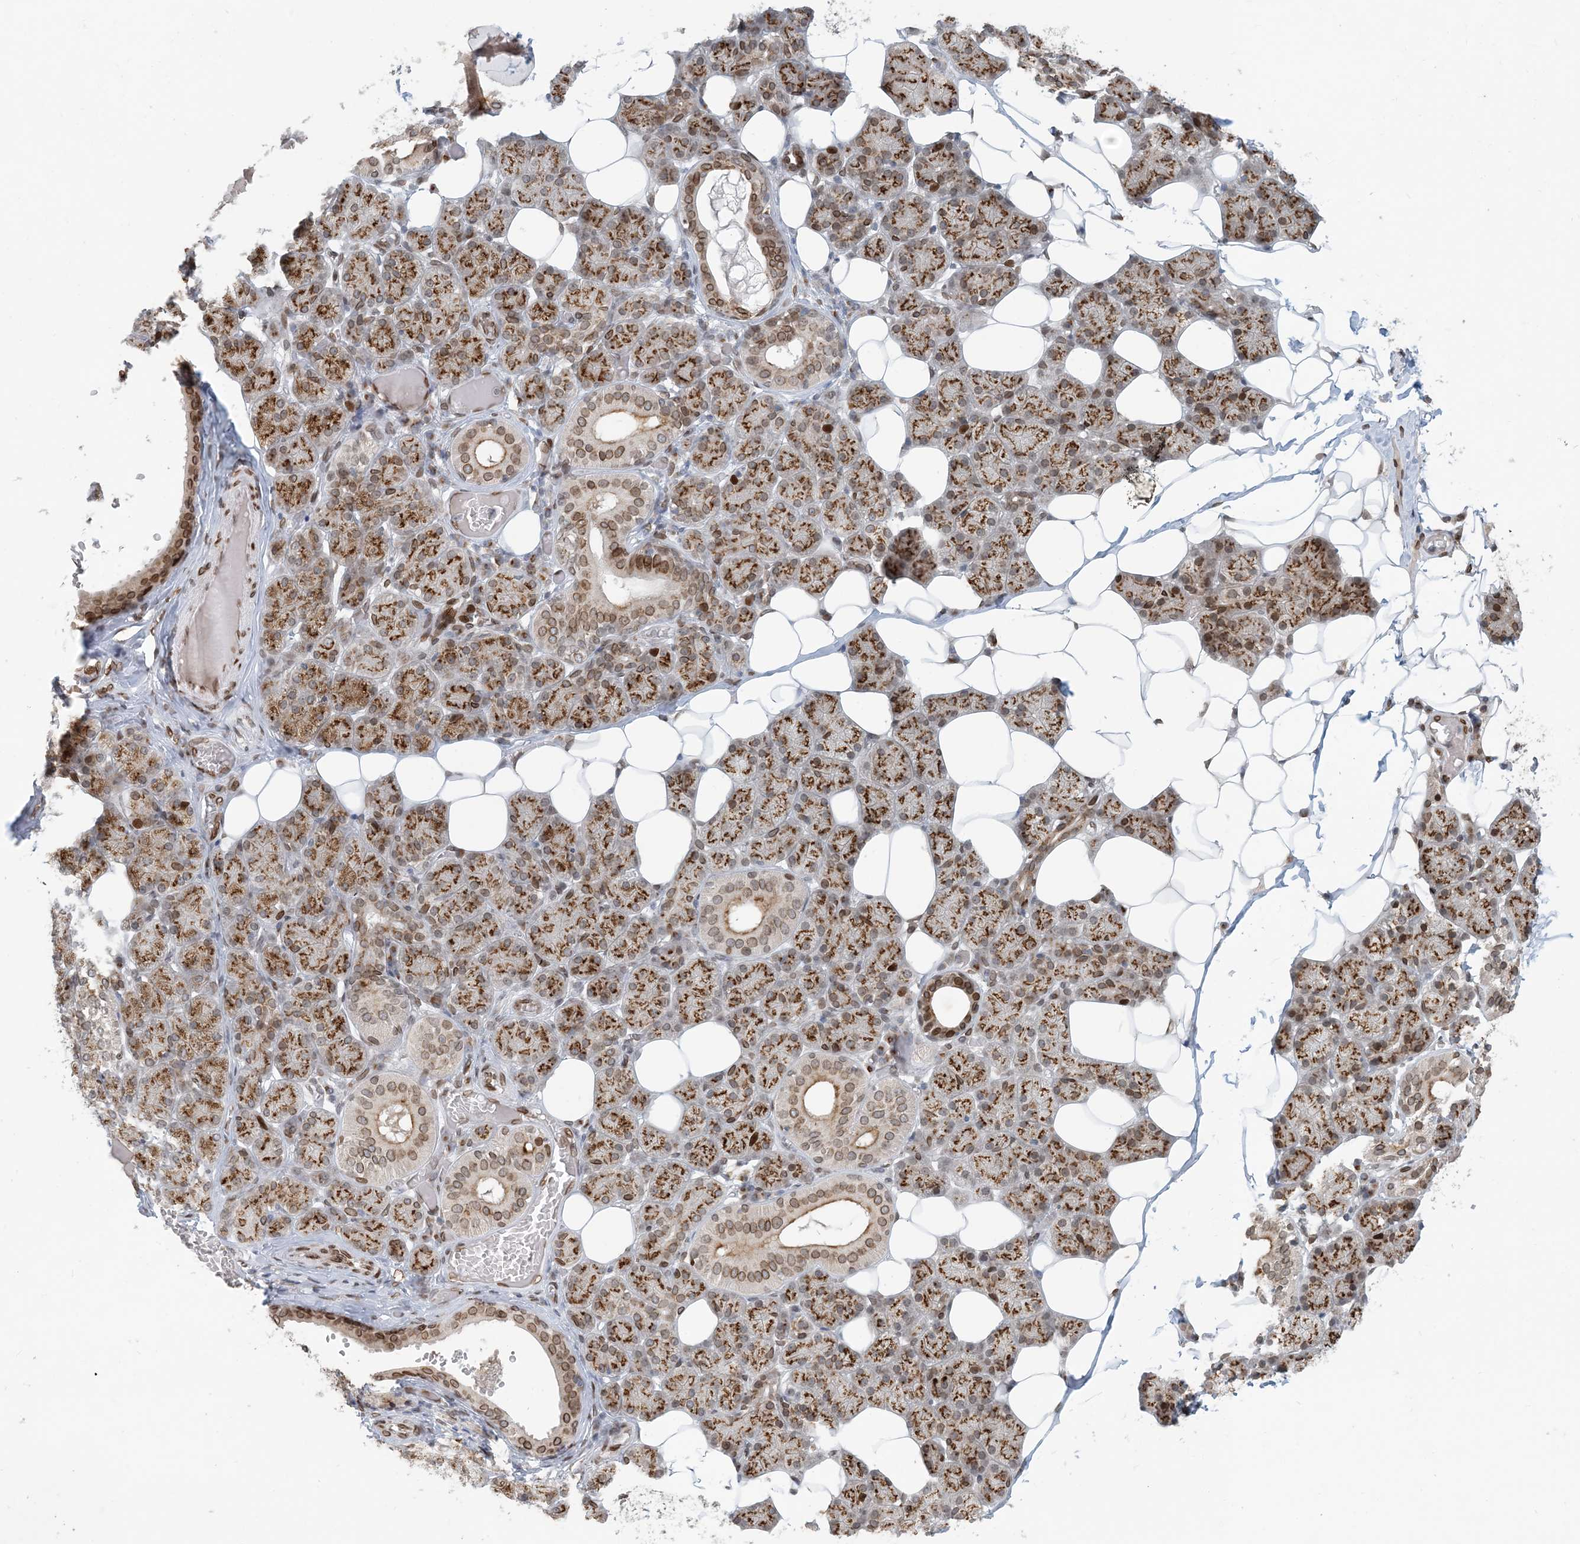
{"staining": {"intensity": "strong", "quantity": "25%-75%", "location": "cytoplasmic/membranous"}, "tissue": "salivary gland", "cell_type": "Glandular cells", "image_type": "normal", "snomed": [{"axis": "morphology", "description": "Normal tissue, NOS"}, {"axis": "topography", "description": "Salivary gland"}], "caption": "Protein expression analysis of benign human salivary gland reveals strong cytoplasmic/membranous positivity in approximately 25%-75% of glandular cells. (brown staining indicates protein expression, while blue staining denotes nuclei).", "gene": "SLC35A2", "patient": {"sex": "female", "age": 33}}